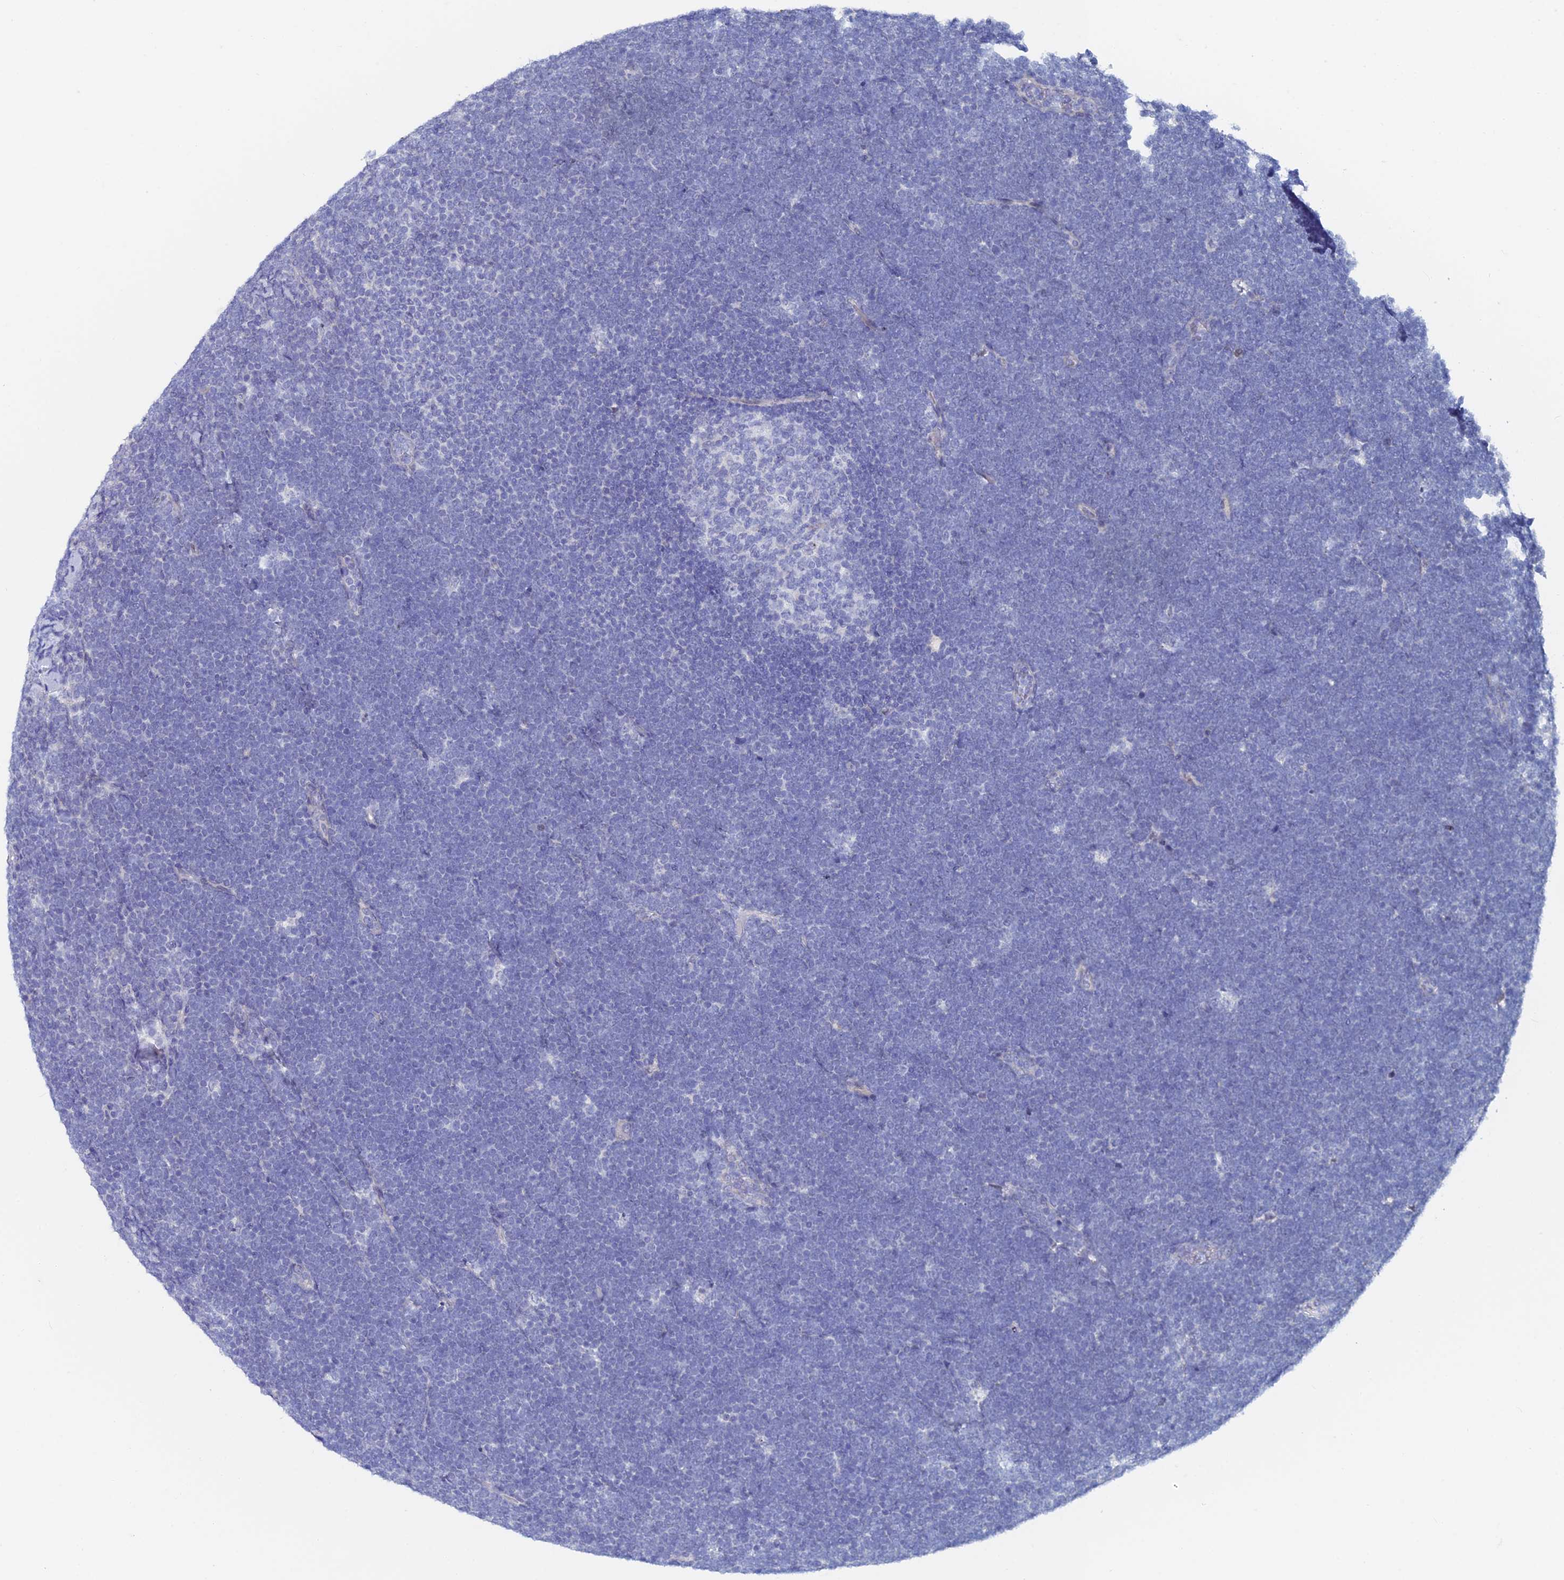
{"staining": {"intensity": "negative", "quantity": "none", "location": "none"}, "tissue": "lymphoma", "cell_type": "Tumor cells", "image_type": "cancer", "snomed": [{"axis": "morphology", "description": "Malignant lymphoma, non-Hodgkin's type, High grade"}, {"axis": "topography", "description": "Lymph node"}], "caption": "The photomicrograph reveals no staining of tumor cells in lymphoma.", "gene": "GMNC", "patient": {"sex": "male", "age": 13}}